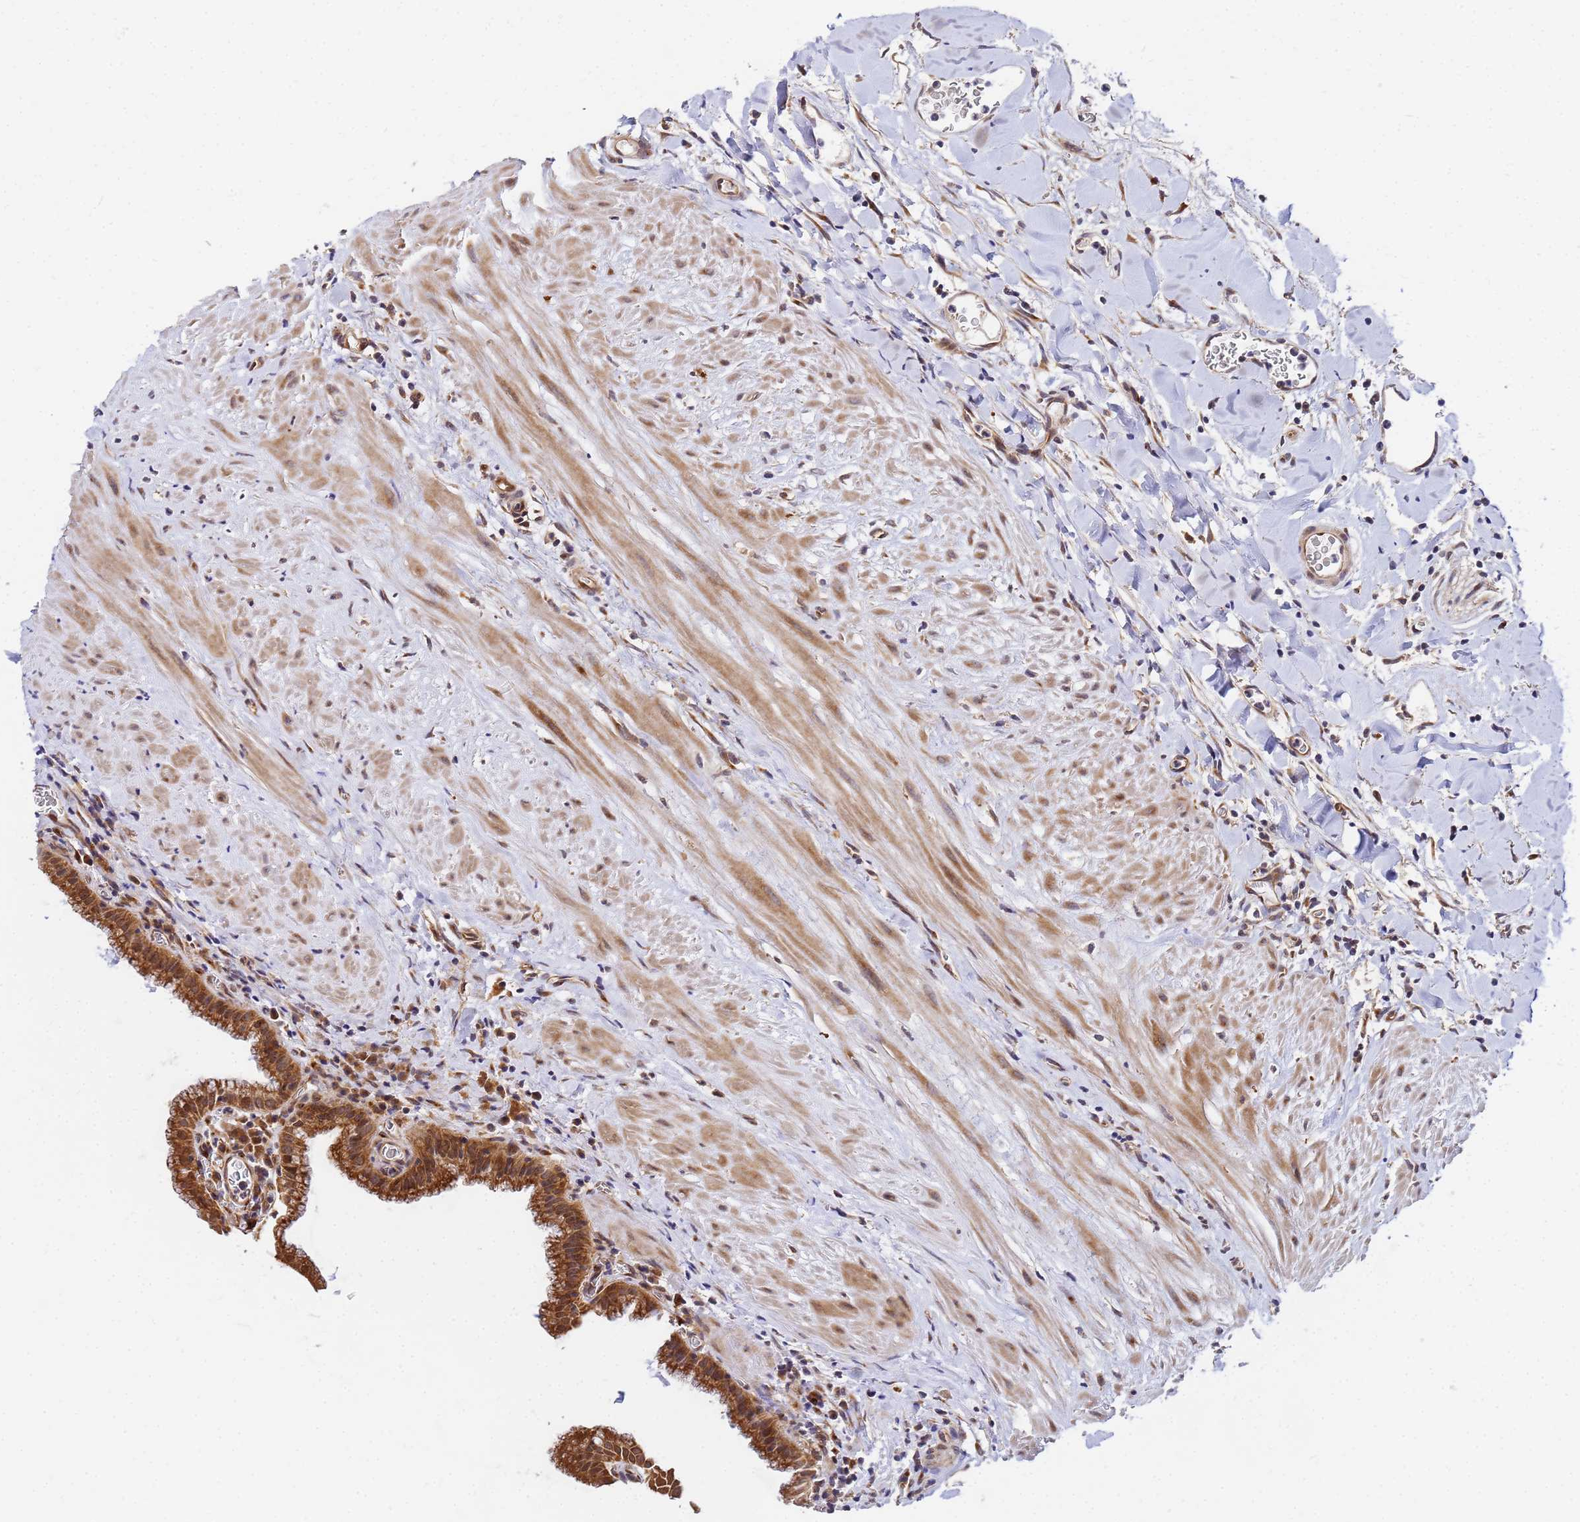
{"staining": {"intensity": "moderate", "quantity": ">75%", "location": "cytoplasmic/membranous"}, "tissue": "gallbladder", "cell_type": "Glandular cells", "image_type": "normal", "snomed": [{"axis": "morphology", "description": "Normal tissue, NOS"}, {"axis": "topography", "description": "Gallbladder"}], "caption": "Moderate cytoplasmic/membranous positivity for a protein is appreciated in about >75% of glandular cells of normal gallbladder using immunohistochemistry.", "gene": "UNC93B1", "patient": {"sex": "male", "age": 78}}